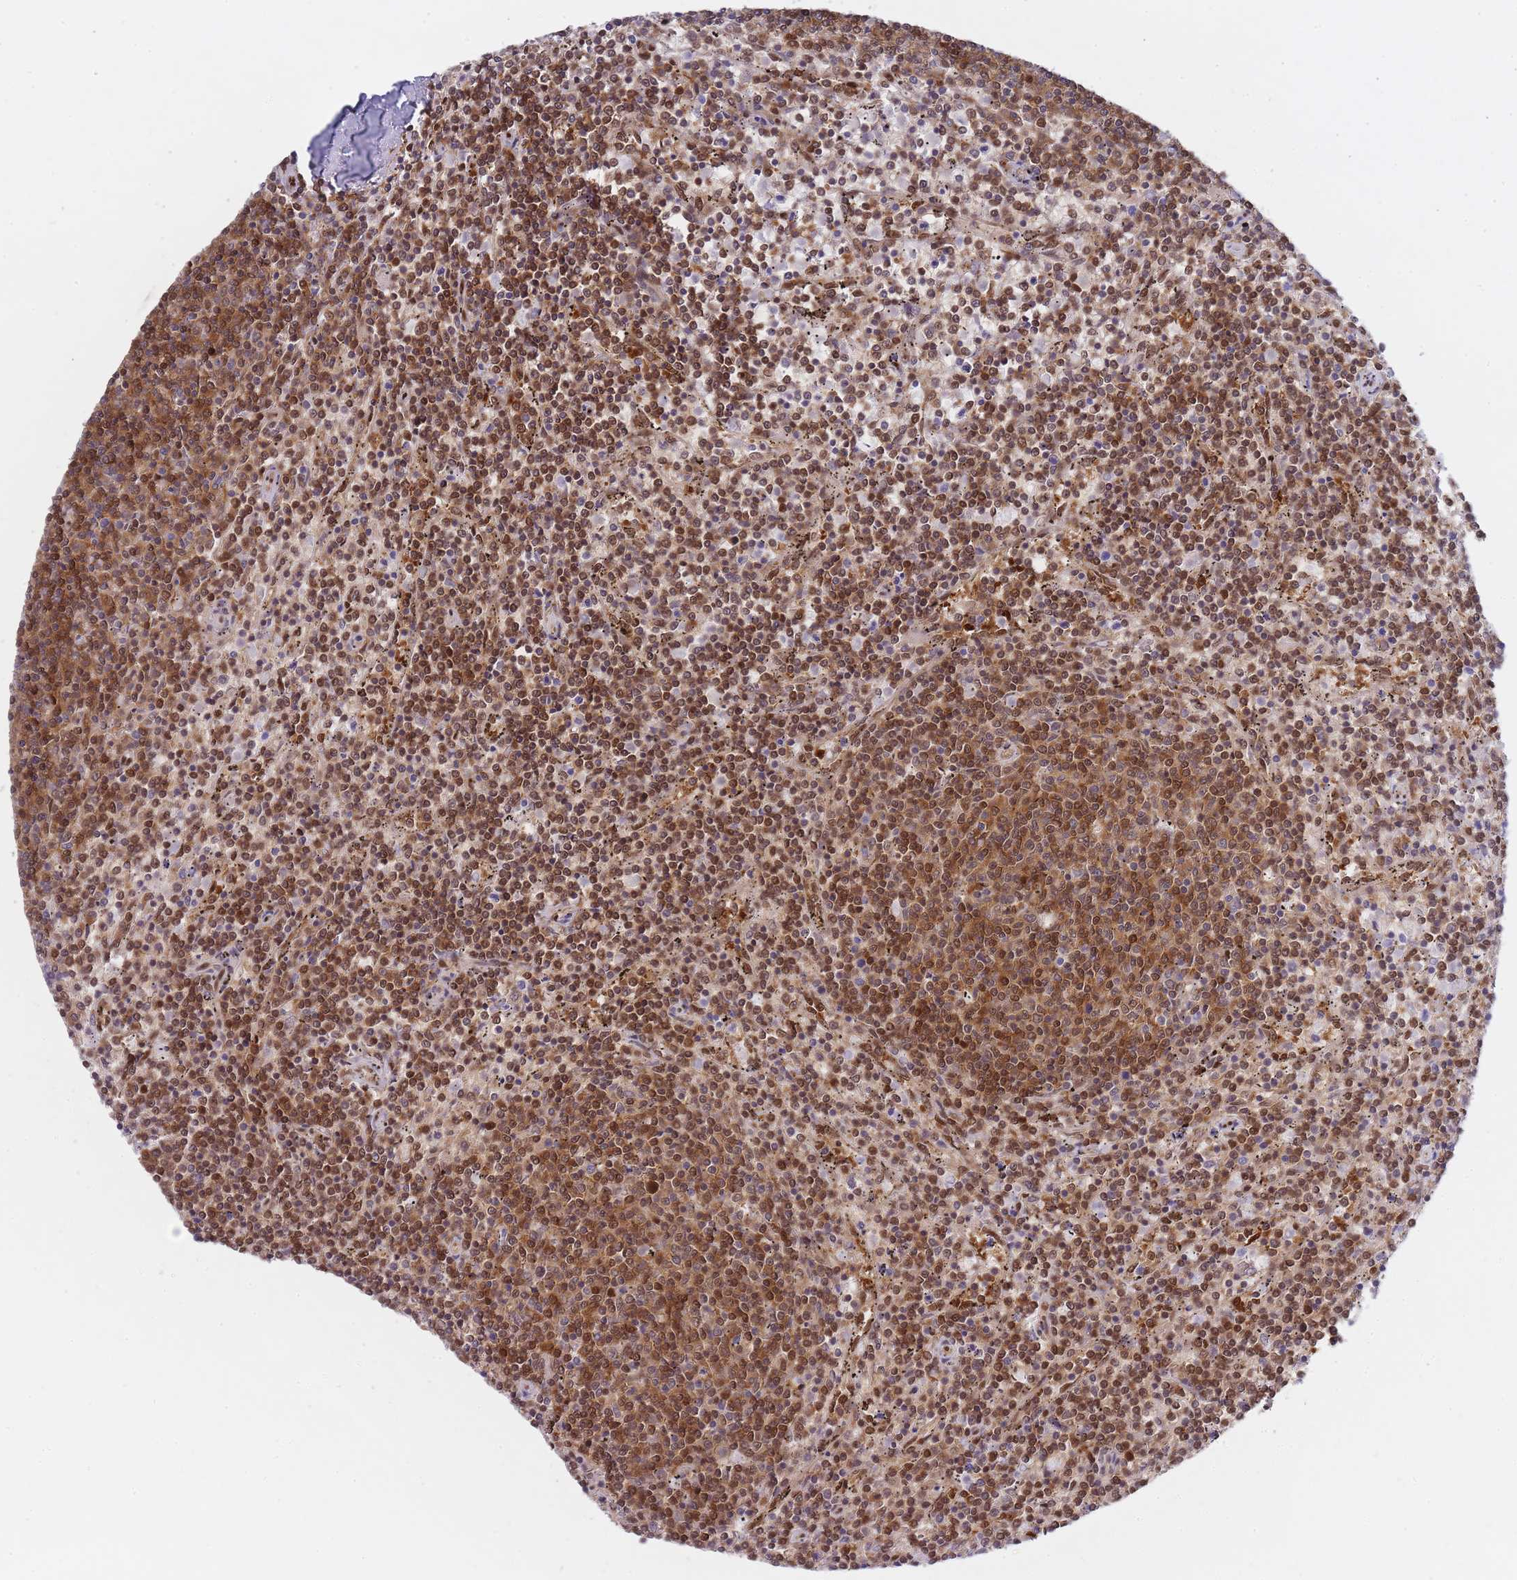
{"staining": {"intensity": "moderate", "quantity": ">75%", "location": "cytoplasmic/membranous,nuclear"}, "tissue": "lymphoma", "cell_type": "Tumor cells", "image_type": "cancer", "snomed": [{"axis": "morphology", "description": "Malignant lymphoma, non-Hodgkin's type, Low grade"}, {"axis": "topography", "description": "Spleen"}], "caption": "IHC staining of lymphoma, which displays medium levels of moderate cytoplasmic/membranous and nuclear positivity in approximately >75% of tumor cells indicating moderate cytoplasmic/membranous and nuclear protein expression. The staining was performed using DAB (3,3'-diaminobenzidine) (brown) for protein detection and nuclei were counterstained in hematoxylin (blue).", "gene": "NSFL1C", "patient": {"sex": "female", "age": 50}}